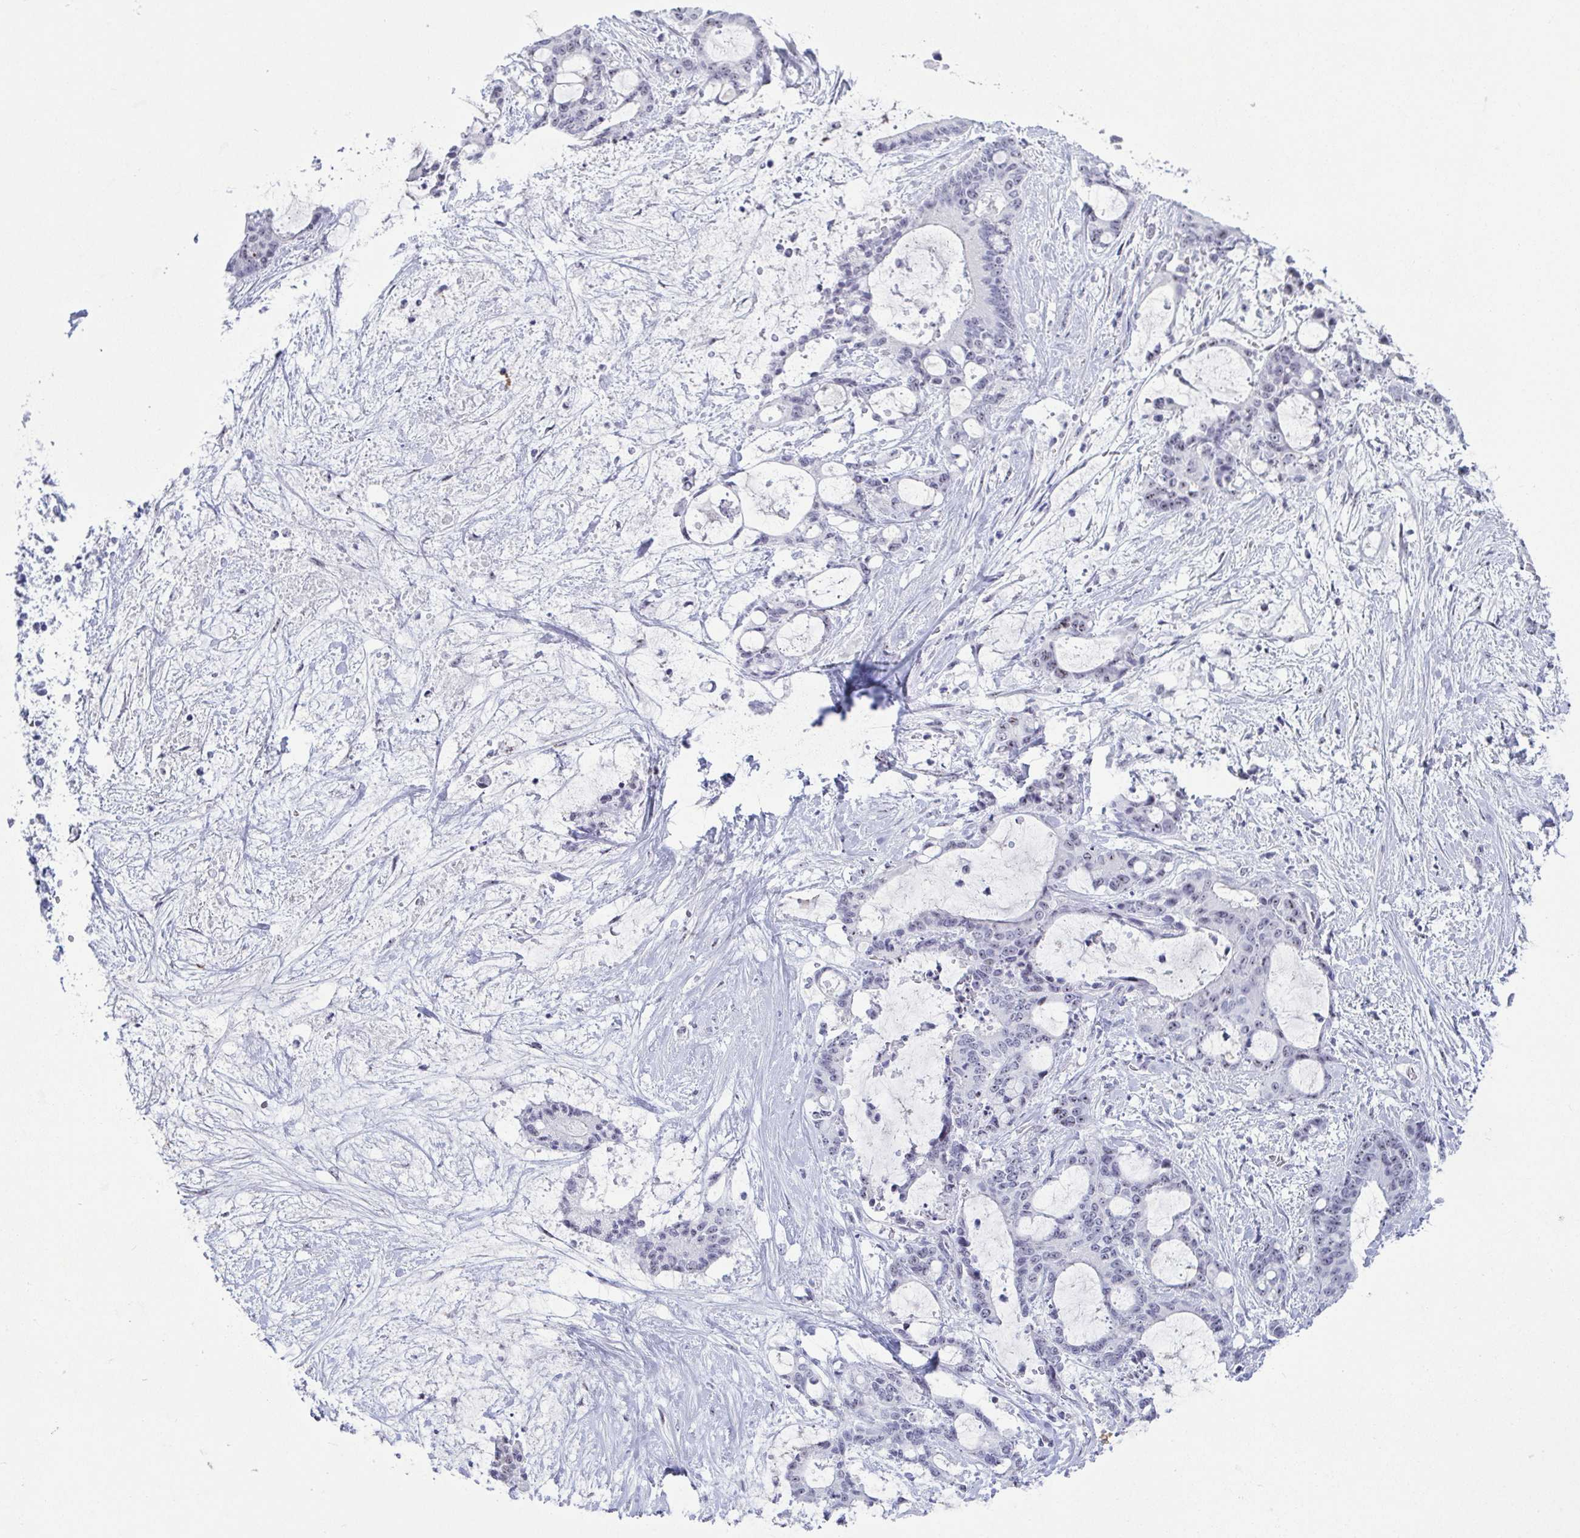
{"staining": {"intensity": "moderate", "quantity": "<25%", "location": "nuclear"}, "tissue": "liver cancer", "cell_type": "Tumor cells", "image_type": "cancer", "snomed": [{"axis": "morphology", "description": "Normal tissue, NOS"}, {"axis": "morphology", "description": "Cholangiocarcinoma"}, {"axis": "topography", "description": "Liver"}, {"axis": "topography", "description": "Peripheral nerve tissue"}], "caption": "Protein staining demonstrates moderate nuclear positivity in about <25% of tumor cells in liver cancer (cholangiocarcinoma).", "gene": "BZW1", "patient": {"sex": "female", "age": 73}}